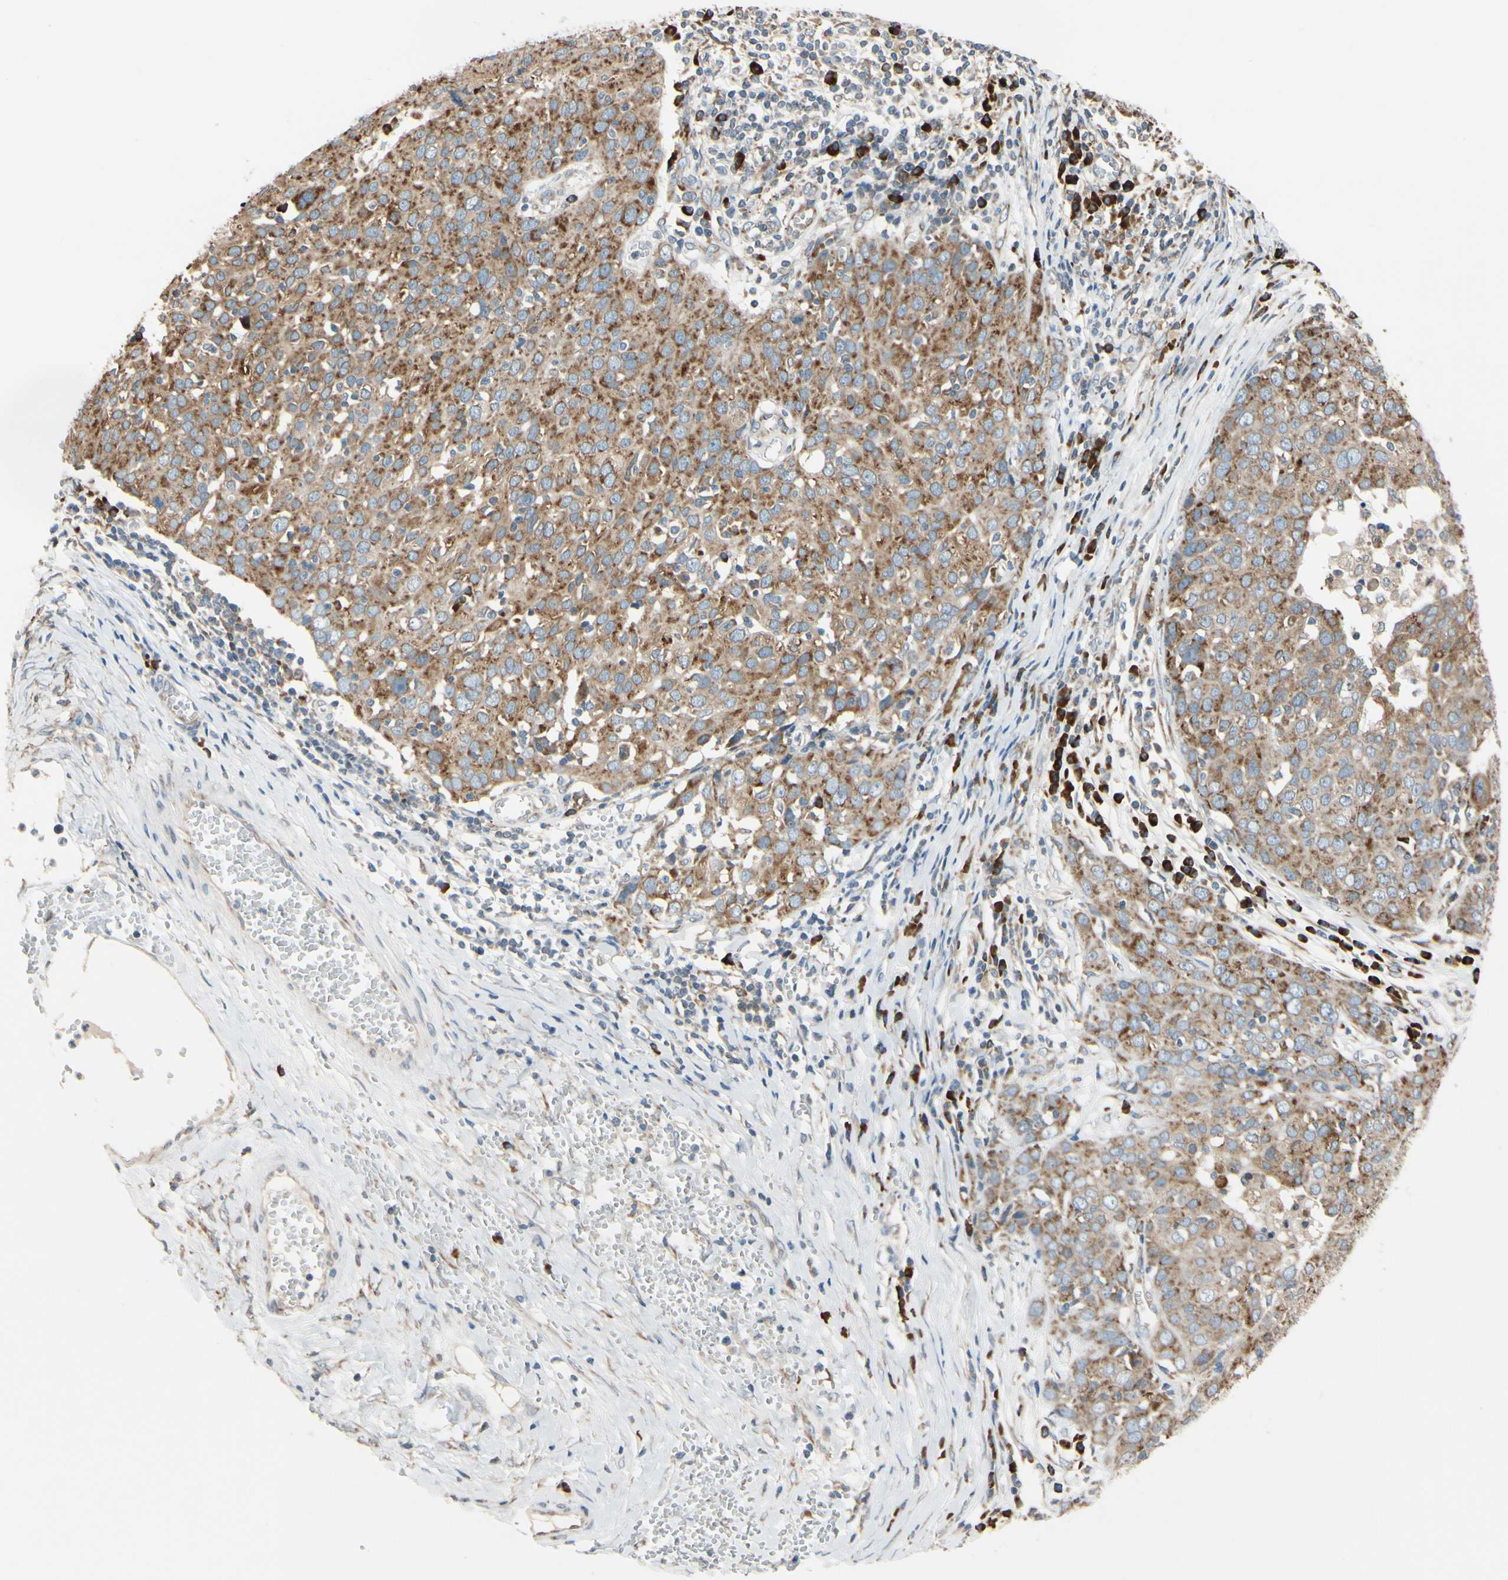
{"staining": {"intensity": "moderate", "quantity": ">75%", "location": "cytoplasmic/membranous"}, "tissue": "ovarian cancer", "cell_type": "Tumor cells", "image_type": "cancer", "snomed": [{"axis": "morphology", "description": "Carcinoma, endometroid"}, {"axis": "topography", "description": "Ovary"}], "caption": "A medium amount of moderate cytoplasmic/membranous staining is seen in approximately >75% of tumor cells in ovarian cancer tissue. The staining is performed using DAB brown chromogen to label protein expression. The nuclei are counter-stained blue using hematoxylin.", "gene": "RPN2", "patient": {"sex": "female", "age": 50}}